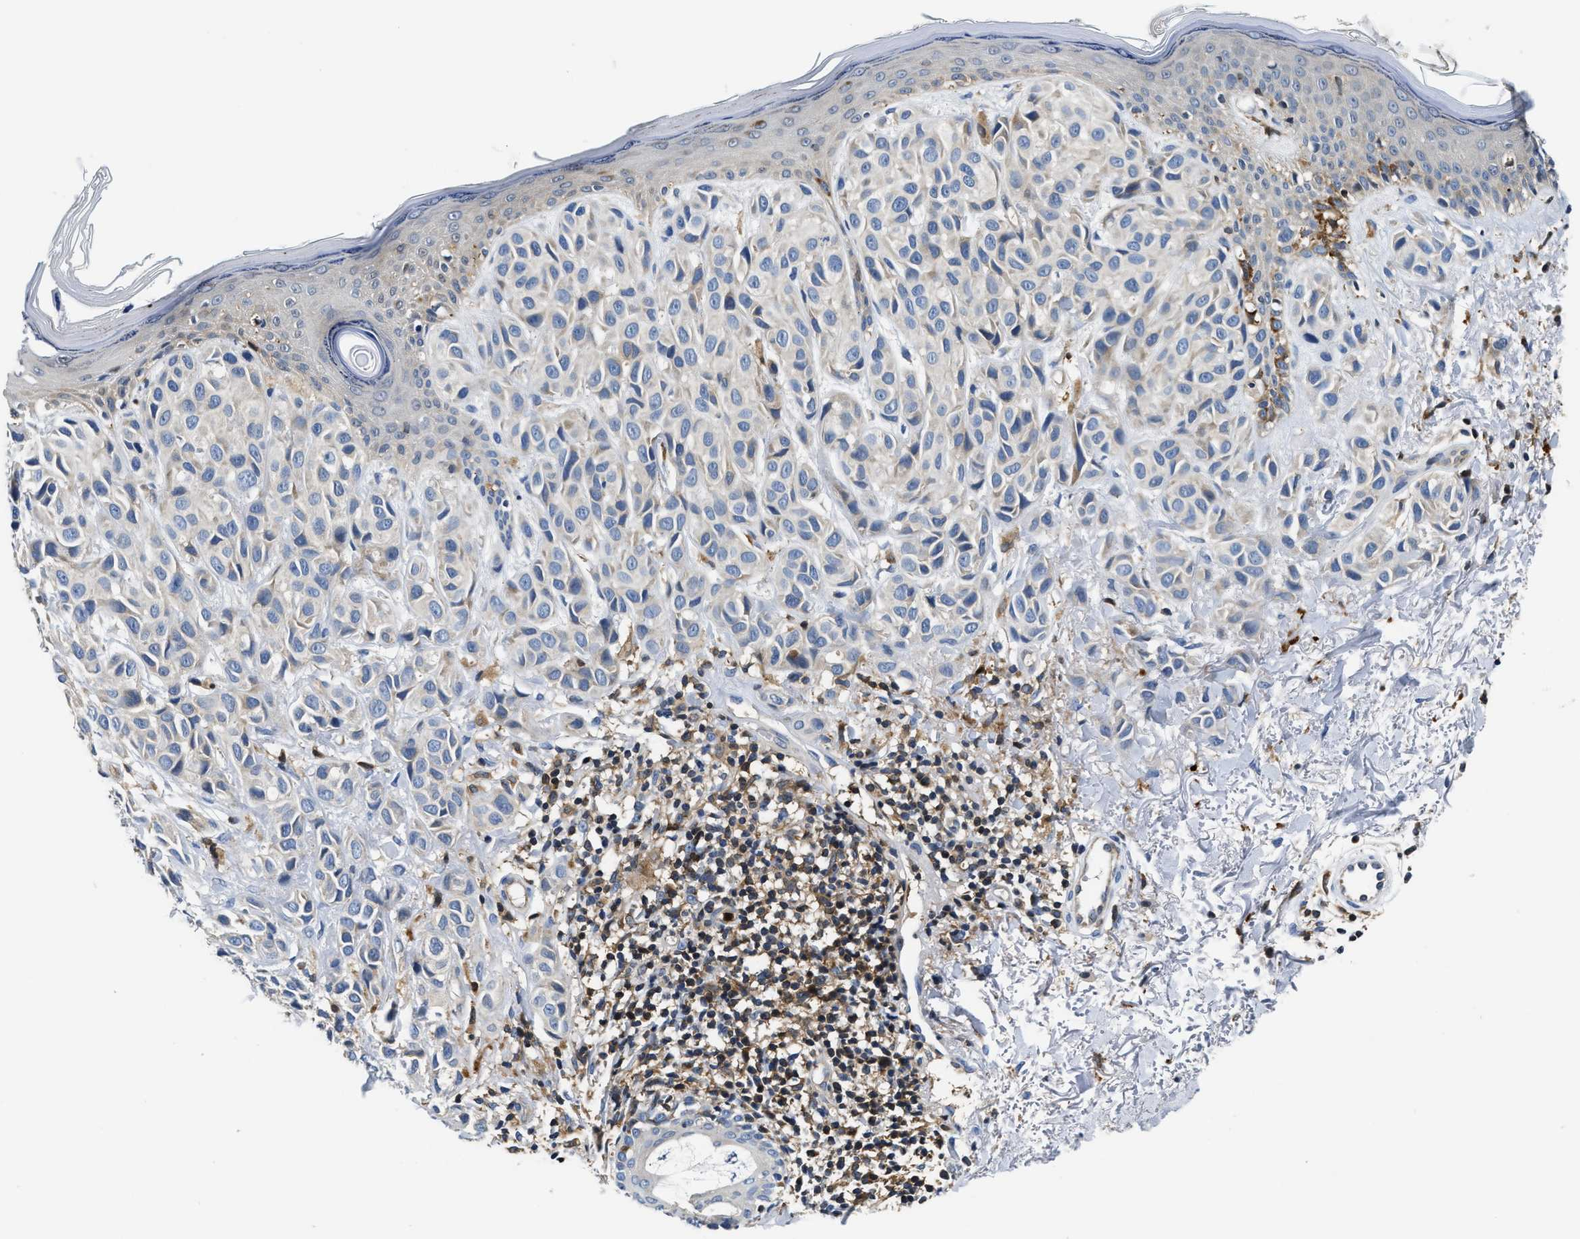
{"staining": {"intensity": "negative", "quantity": "none", "location": "none"}, "tissue": "melanoma", "cell_type": "Tumor cells", "image_type": "cancer", "snomed": [{"axis": "morphology", "description": "Malignant melanoma, NOS"}, {"axis": "topography", "description": "Skin"}], "caption": "Immunohistochemistry micrograph of neoplastic tissue: human melanoma stained with DAB (3,3'-diaminobenzidine) shows no significant protein positivity in tumor cells. (DAB IHC visualized using brightfield microscopy, high magnification).", "gene": "OSTF1", "patient": {"sex": "female", "age": 58}}